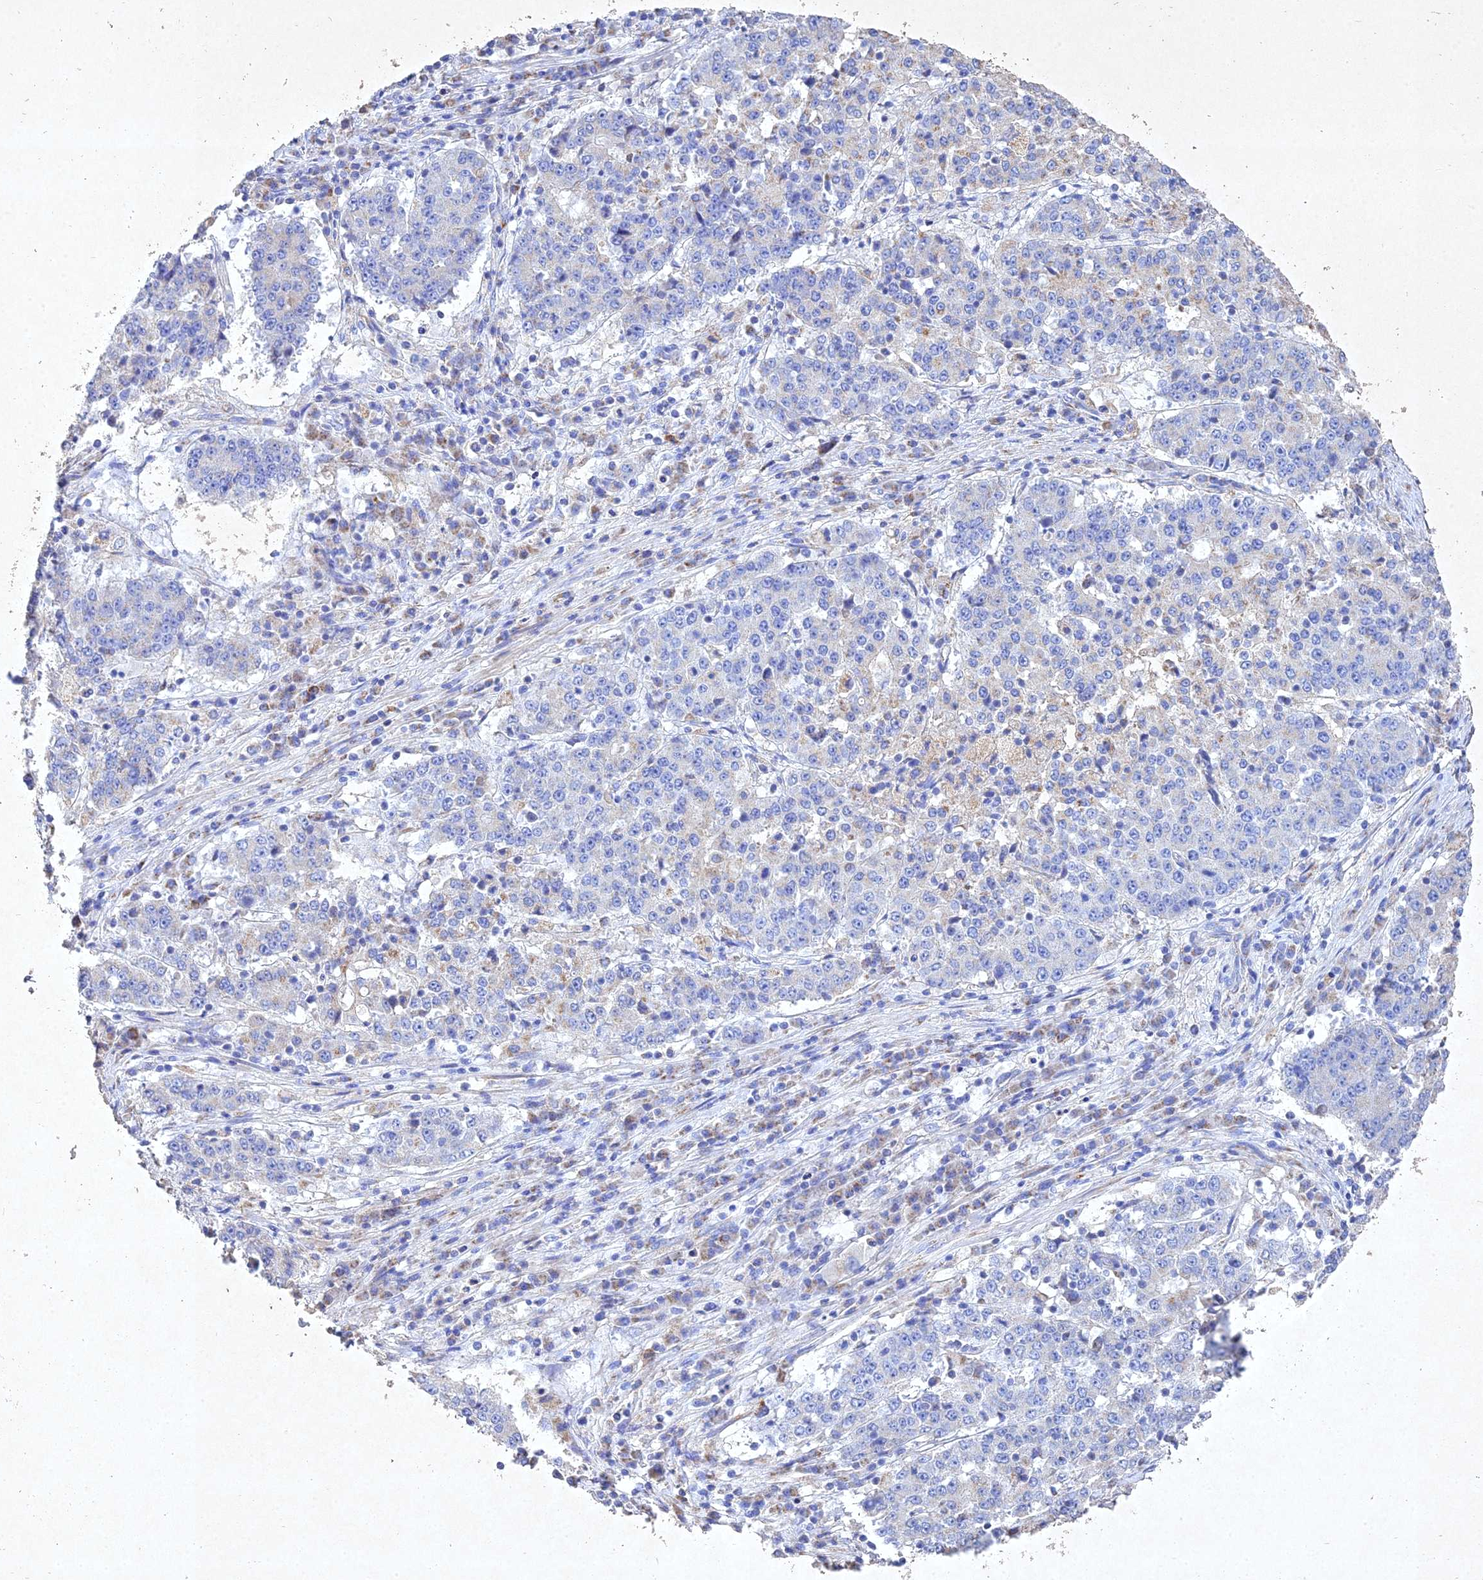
{"staining": {"intensity": "negative", "quantity": "none", "location": "none"}, "tissue": "stomach cancer", "cell_type": "Tumor cells", "image_type": "cancer", "snomed": [{"axis": "morphology", "description": "Adenocarcinoma, NOS"}, {"axis": "topography", "description": "Stomach"}], "caption": "The micrograph shows no staining of tumor cells in stomach cancer.", "gene": "NDUFV1", "patient": {"sex": "male", "age": 59}}